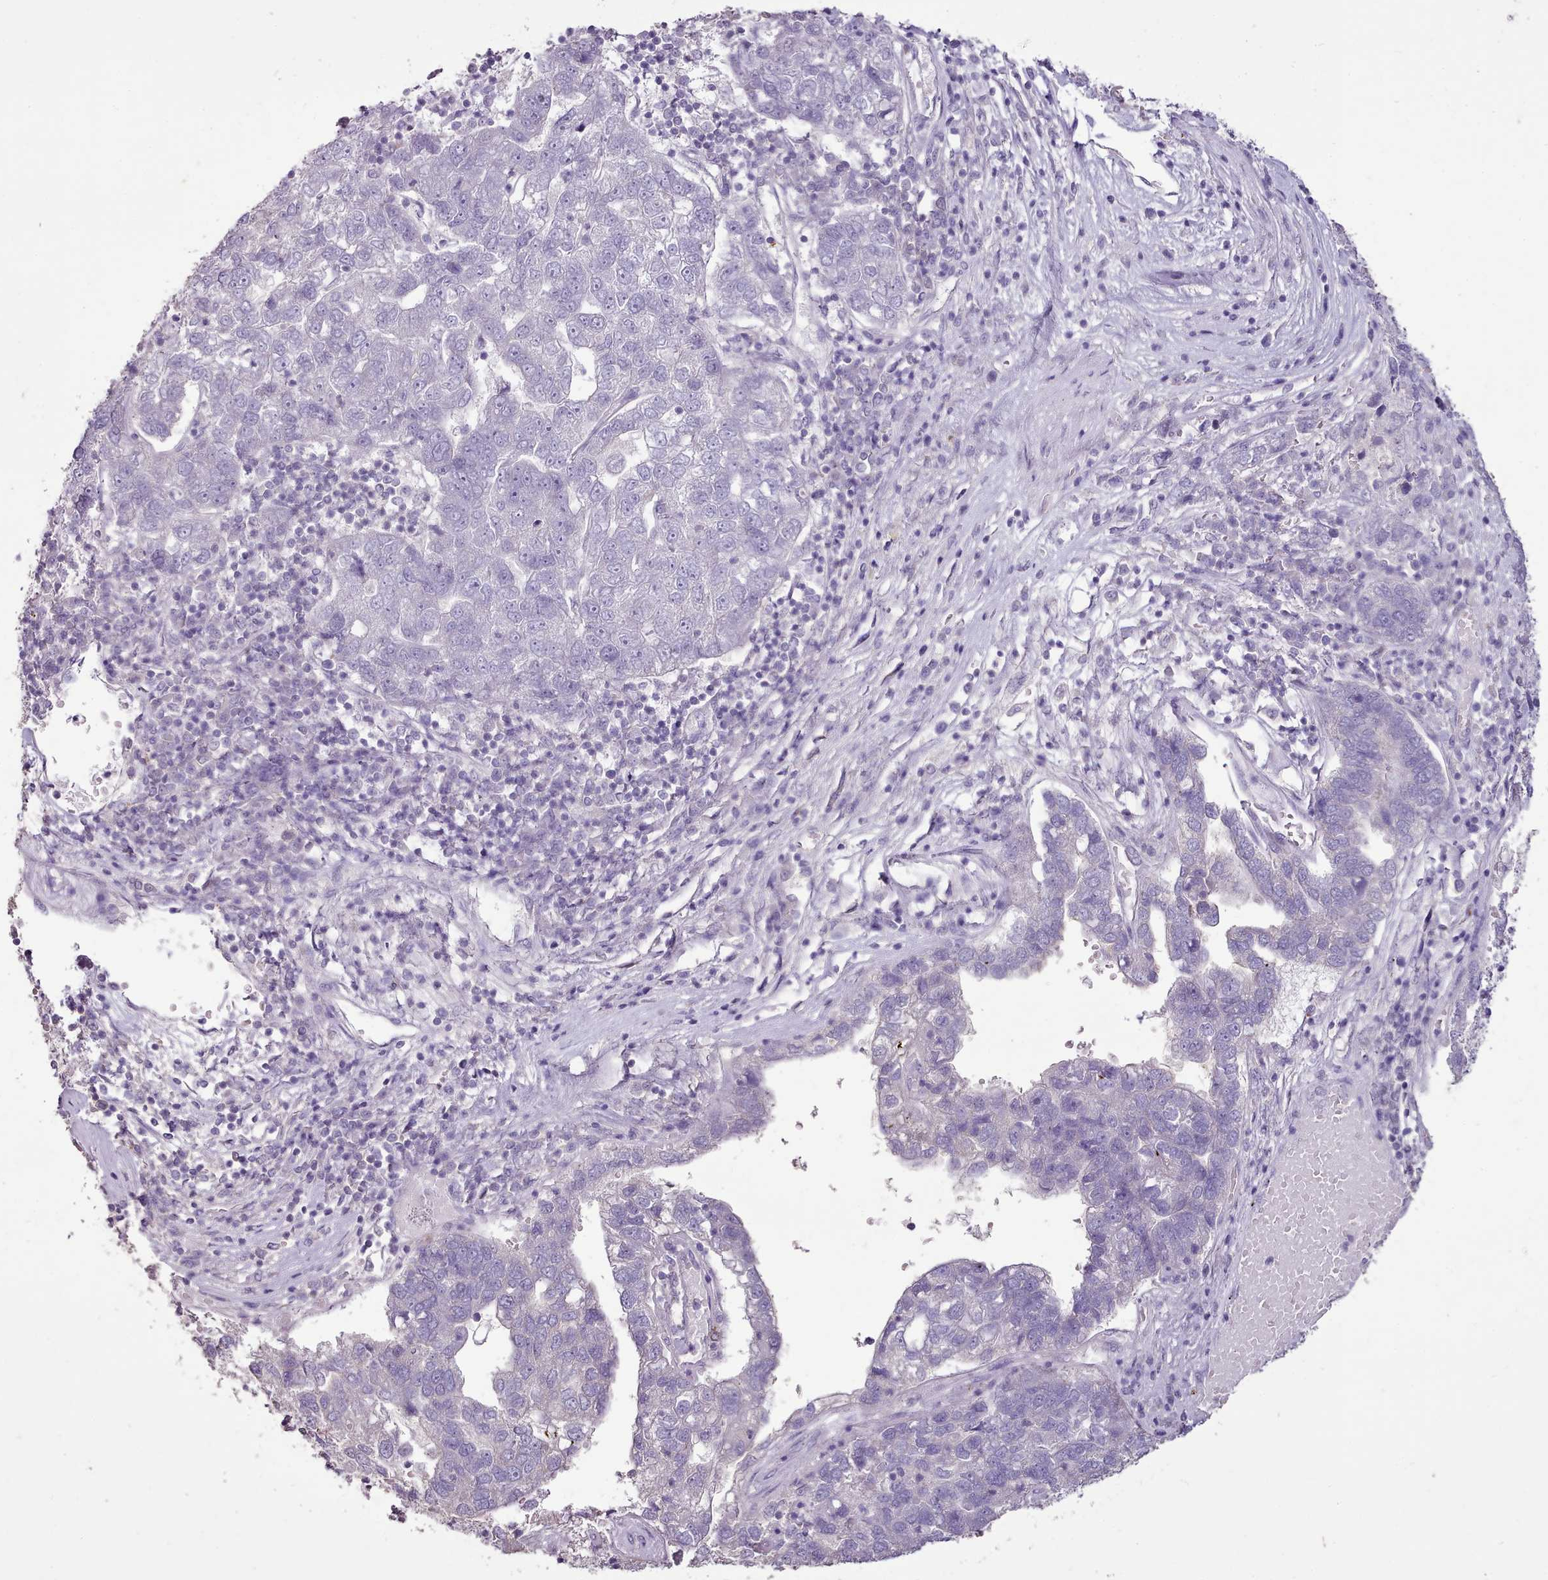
{"staining": {"intensity": "negative", "quantity": "none", "location": "none"}, "tissue": "pancreatic cancer", "cell_type": "Tumor cells", "image_type": "cancer", "snomed": [{"axis": "morphology", "description": "Adenocarcinoma, NOS"}, {"axis": "topography", "description": "Pancreas"}], "caption": "An immunohistochemistry image of pancreatic cancer (adenocarcinoma) is shown. There is no staining in tumor cells of pancreatic cancer (adenocarcinoma). Brightfield microscopy of IHC stained with DAB (brown) and hematoxylin (blue), captured at high magnification.", "gene": "BLOC1S2", "patient": {"sex": "female", "age": 61}}